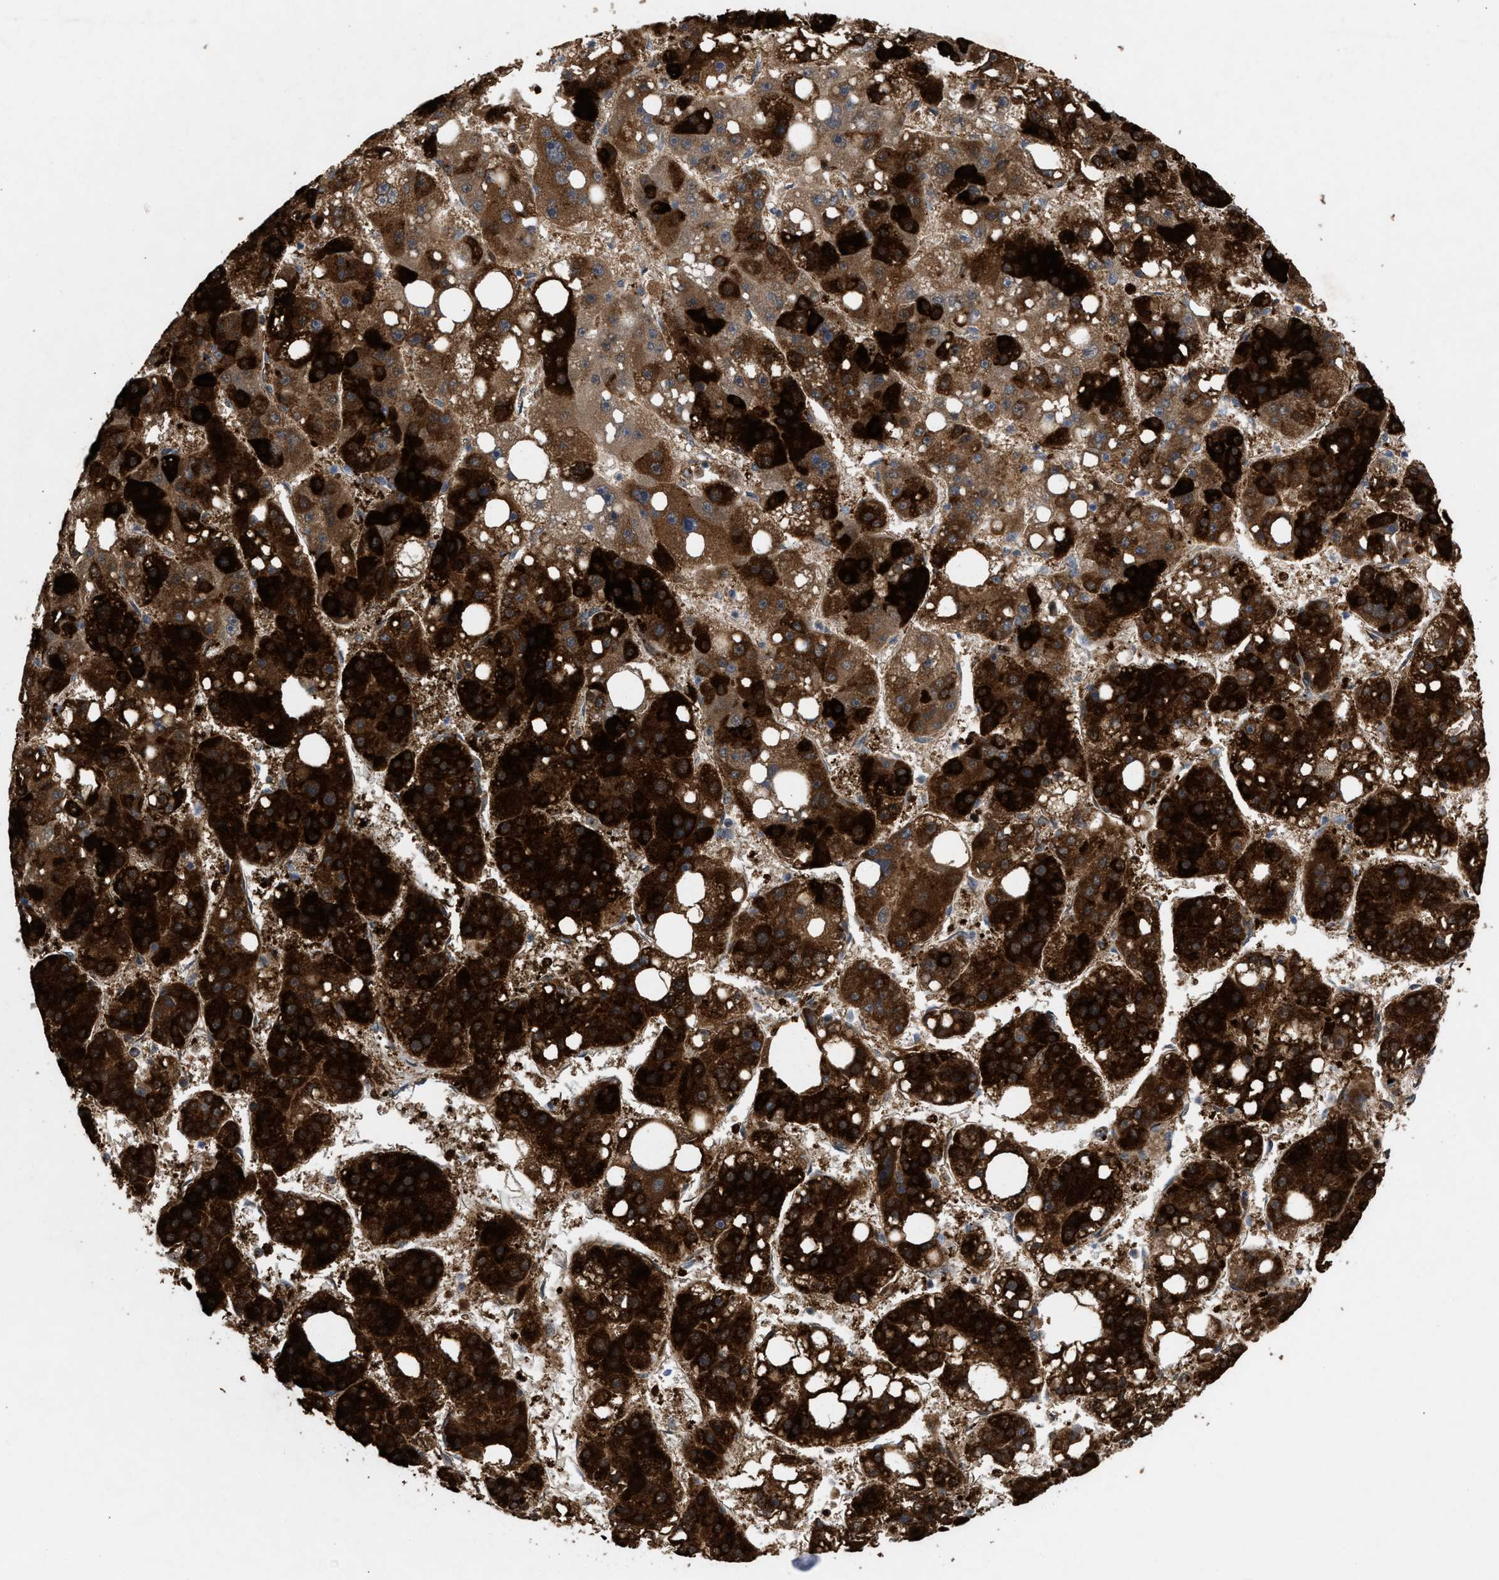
{"staining": {"intensity": "strong", "quantity": ">75%", "location": "cytoplasmic/membranous"}, "tissue": "liver cancer", "cell_type": "Tumor cells", "image_type": "cancer", "snomed": [{"axis": "morphology", "description": "Carcinoma, Hepatocellular, NOS"}, {"axis": "topography", "description": "Liver"}], "caption": "An immunohistochemistry image of neoplastic tissue is shown. Protein staining in brown shows strong cytoplasmic/membranous positivity in liver cancer (hepatocellular carcinoma) within tumor cells. The protein is stained brown, and the nuclei are stained in blue (DAB IHC with brightfield microscopy, high magnification).", "gene": "GCC1", "patient": {"sex": "female", "age": 61}}